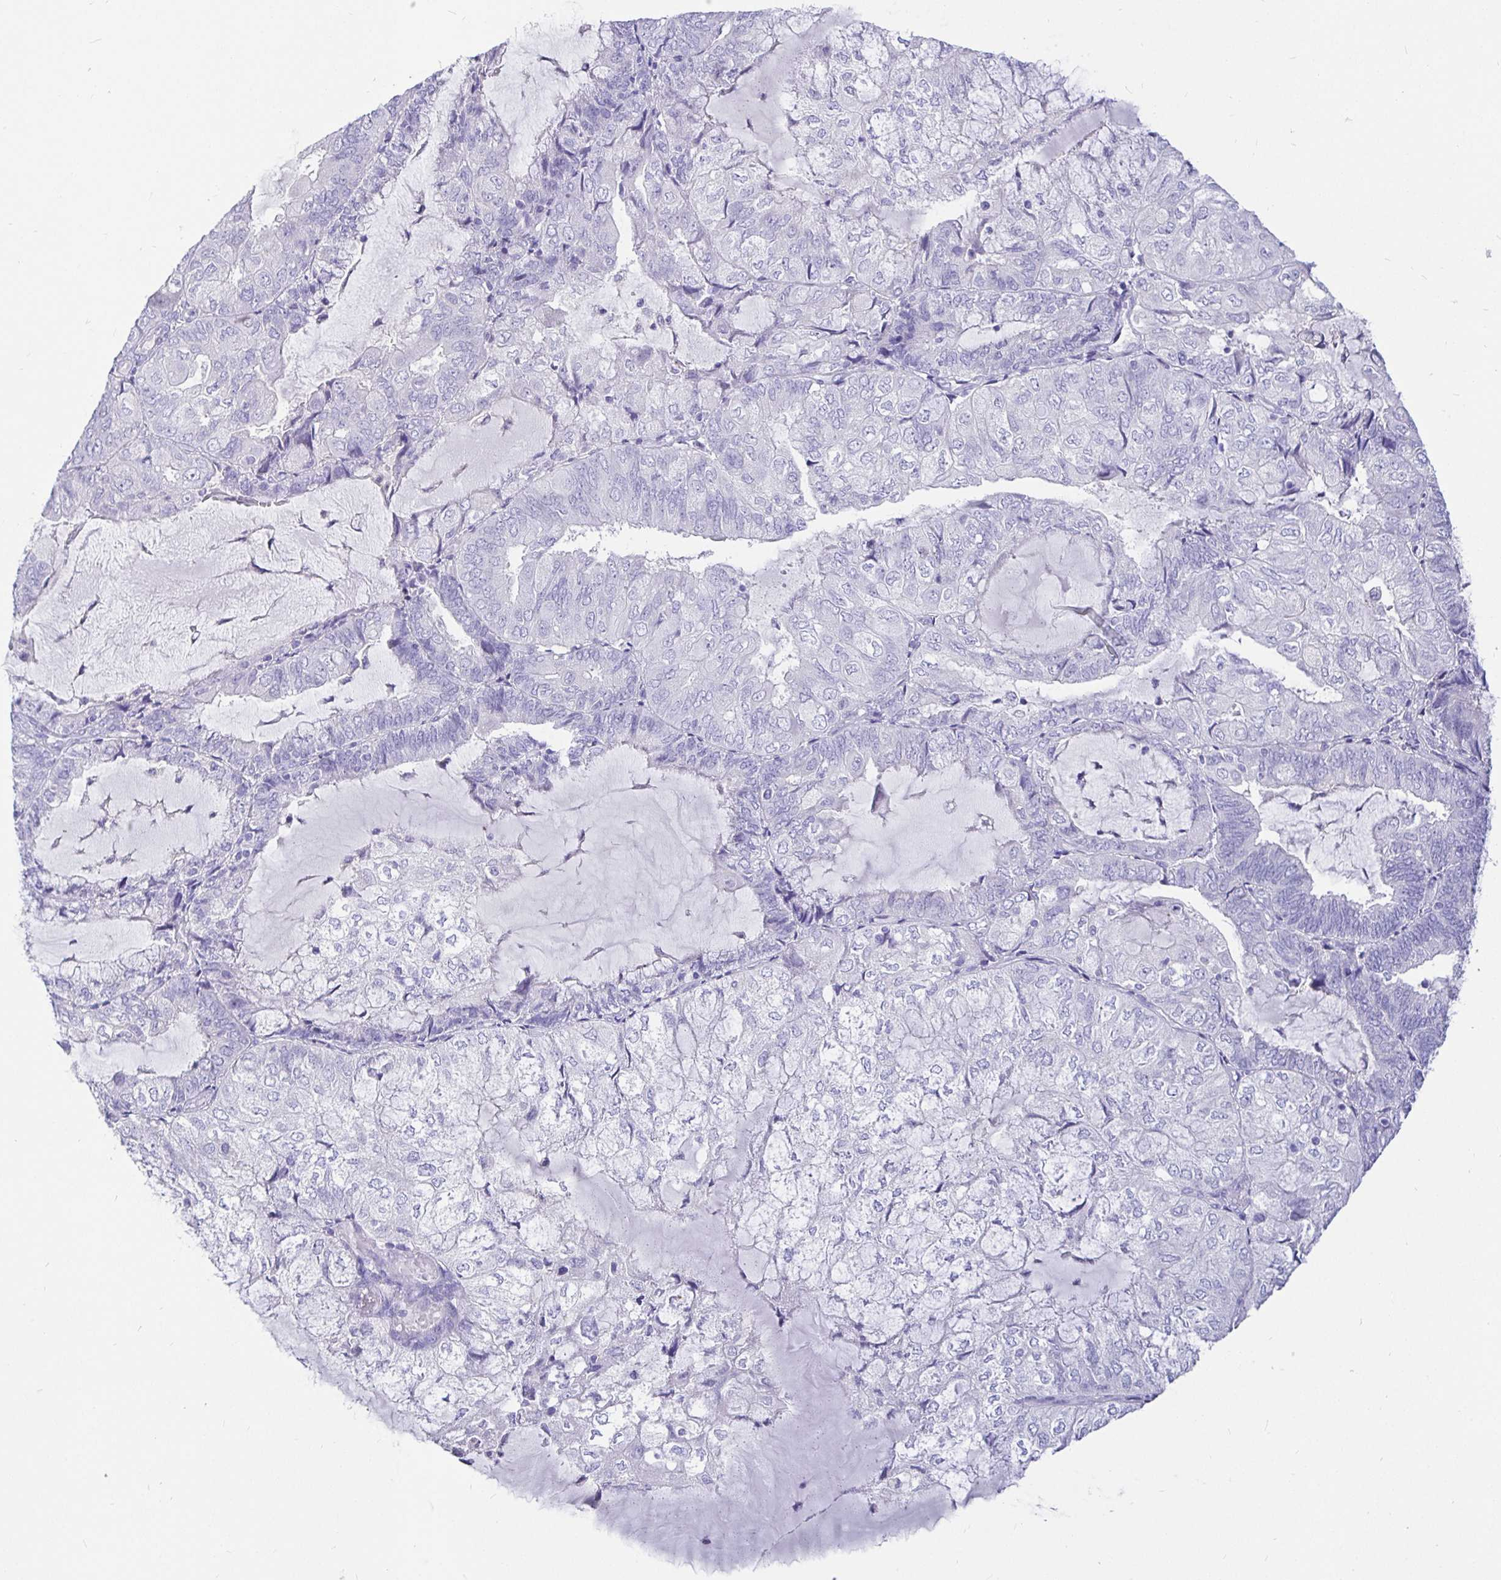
{"staining": {"intensity": "negative", "quantity": "none", "location": "none"}, "tissue": "endometrial cancer", "cell_type": "Tumor cells", "image_type": "cancer", "snomed": [{"axis": "morphology", "description": "Adenocarcinoma, NOS"}, {"axis": "topography", "description": "Endometrium"}], "caption": "High power microscopy histopathology image of an immunohistochemistry micrograph of endometrial adenocarcinoma, revealing no significant expression in tumor cells.", "gene": "TPTE", "patient": {"sex": "female", "age": 81}}